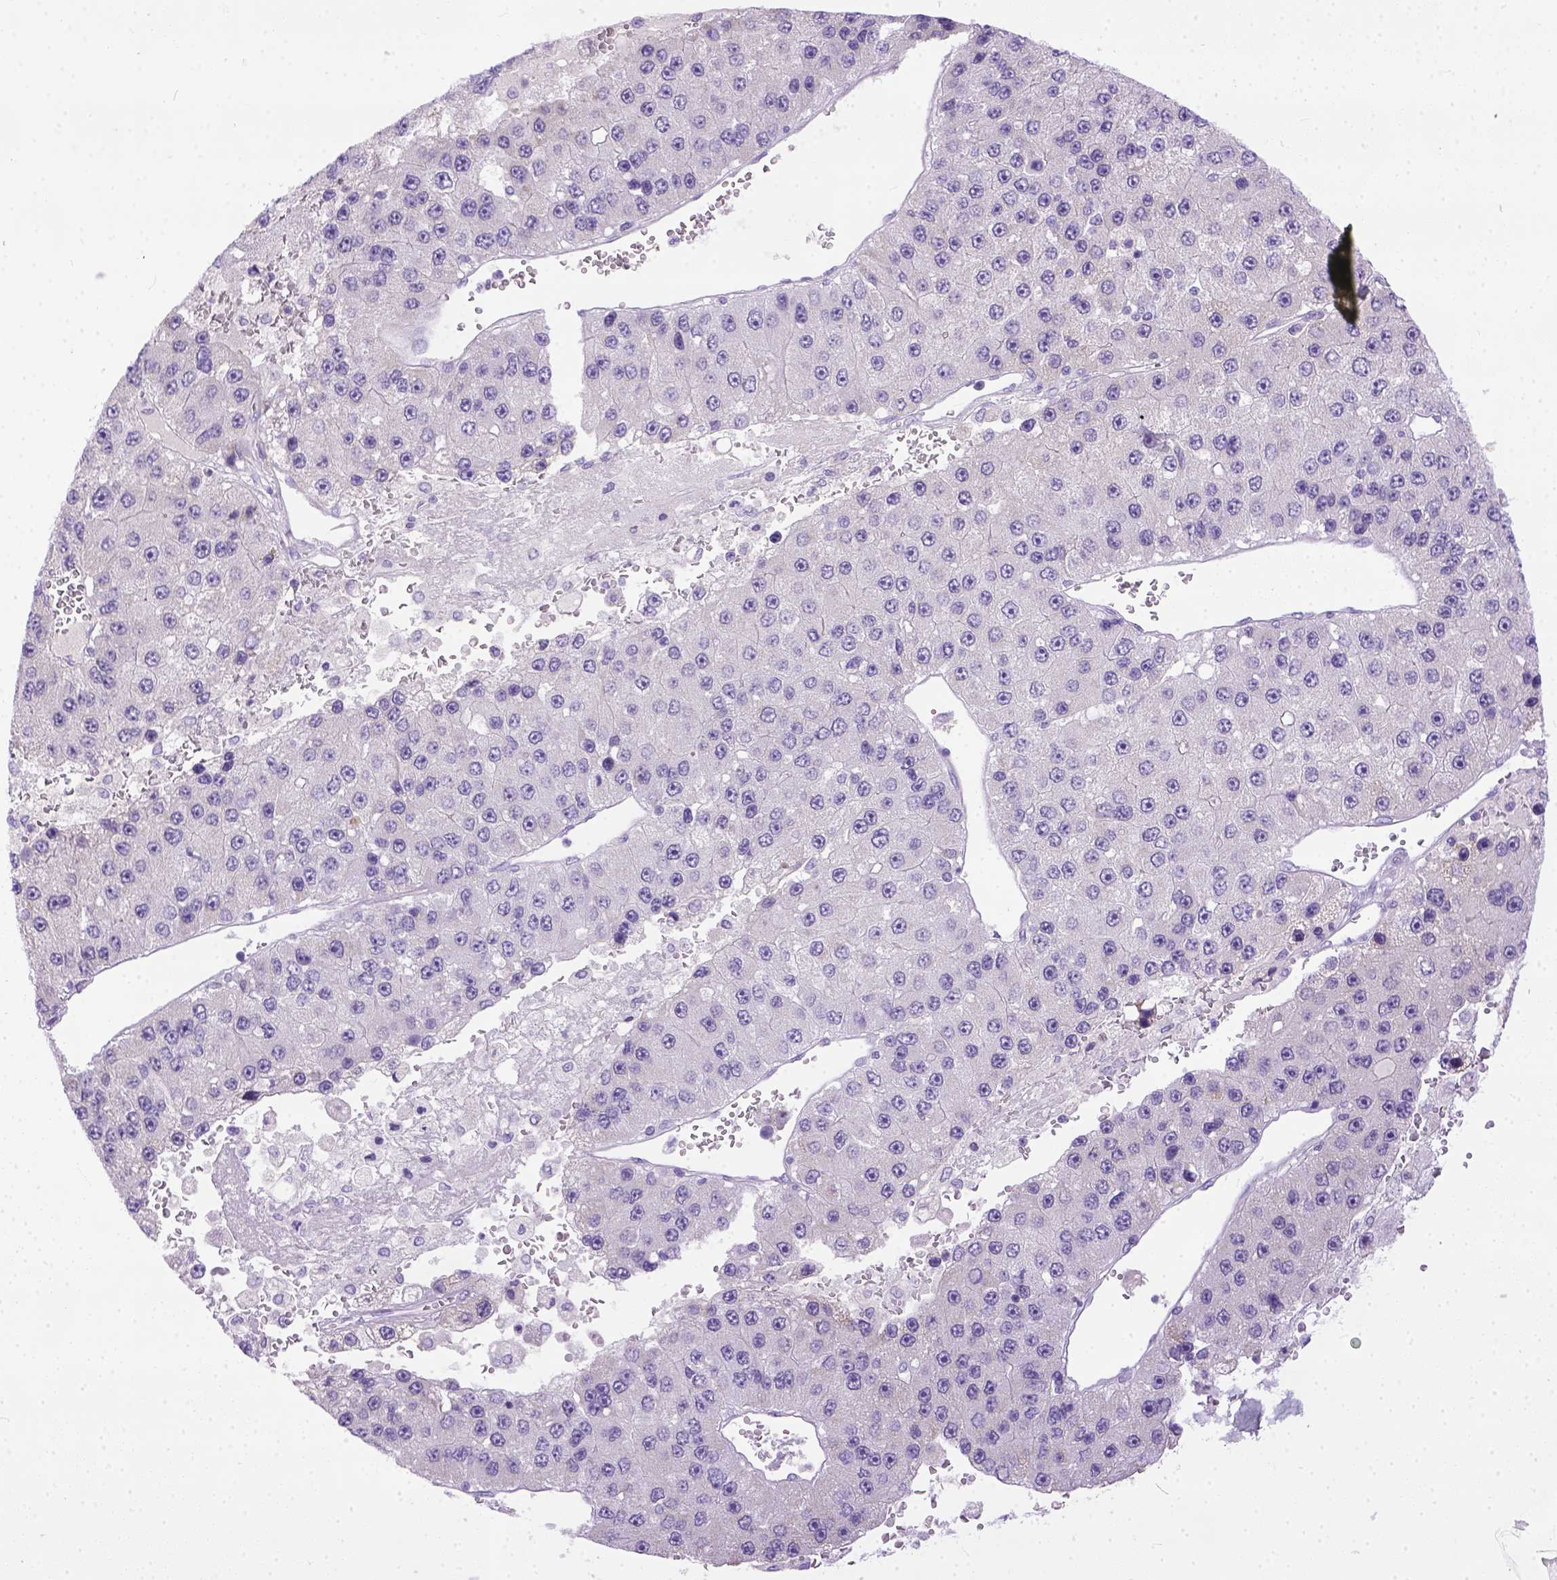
{"staining": {"intensity": "negative", "quantity": "none", "location": "none"}, "tissue": "liver cancer", "cell_type": "Tumor cells", "image_type": "cancer", "snomed": [{"axis": "morphology", "description": "Carcinoma, Hepatocellular, NOS"}, {"axis": "topography", "description": "Liver"}], "caption": "This is a image of immunohistochemistry (IHC) staining of liver cancer, which shows no staining in tumor cells.", "gene": "PLK5", "patient": {"sex": "female", "age": 73}}